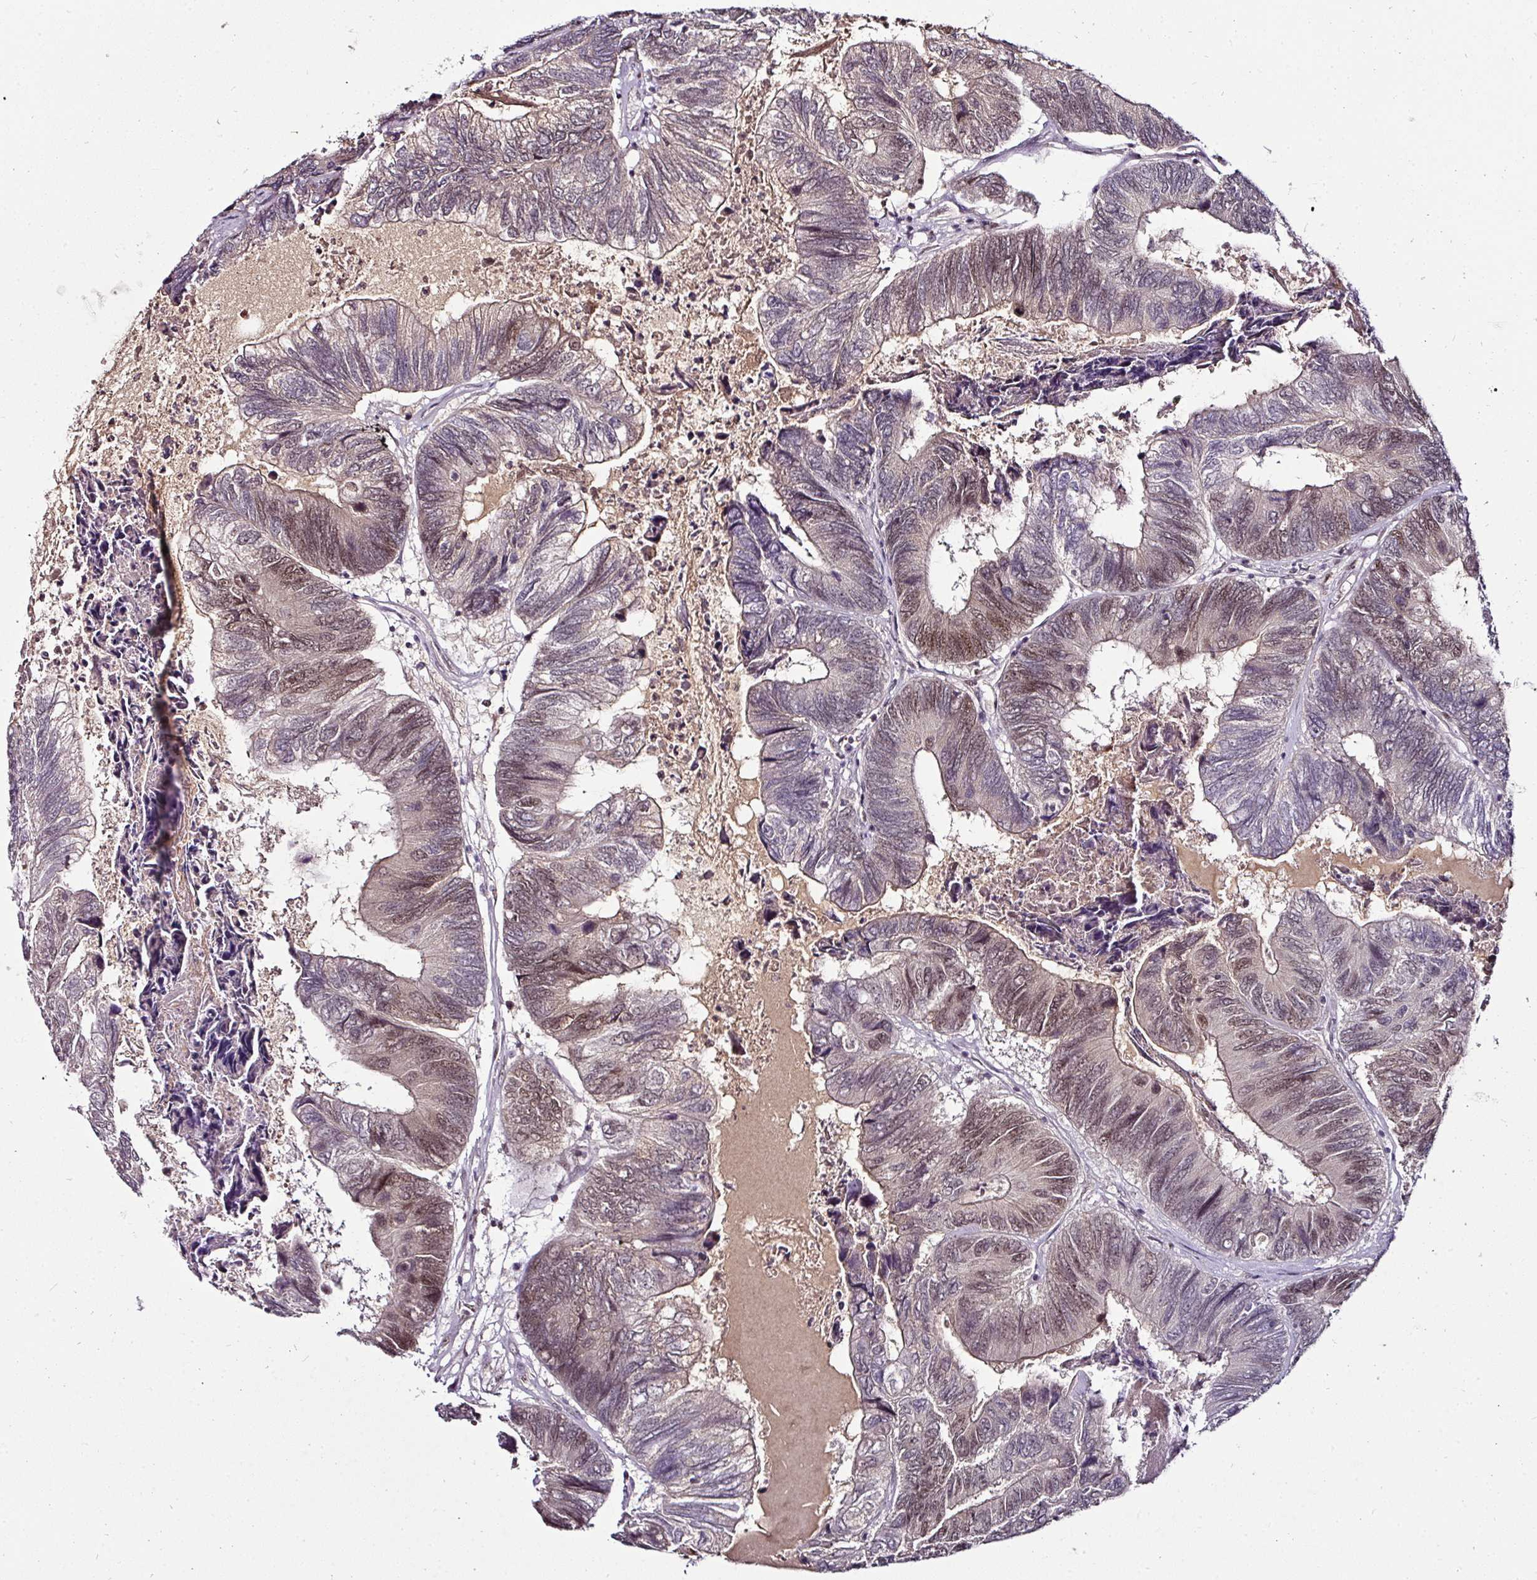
{"staining": {"intensity": "weak", "quantity": "25%-75%", "location": "cytoplasmic/membranous,nuclear"}, "tissue": "colorectal cancer", "cell_type": "Tumor cells", "image_type": "cancer", "snomed": [{"axis": "morphology", "description": "Adenocarcinoma, NOS"}, {"axis": "topography", "description": "Colon"}], "caption": "Immunohistochemical staining of human colorectal cancer (adenocarcinoma) demonstrates low levels of weak cytoplasmic/membranous and nuclear protein expression in approximately 25%-75% of tumor cells.", "gene": "KLF16", "patient": {"sex": "female", "age": 67}}